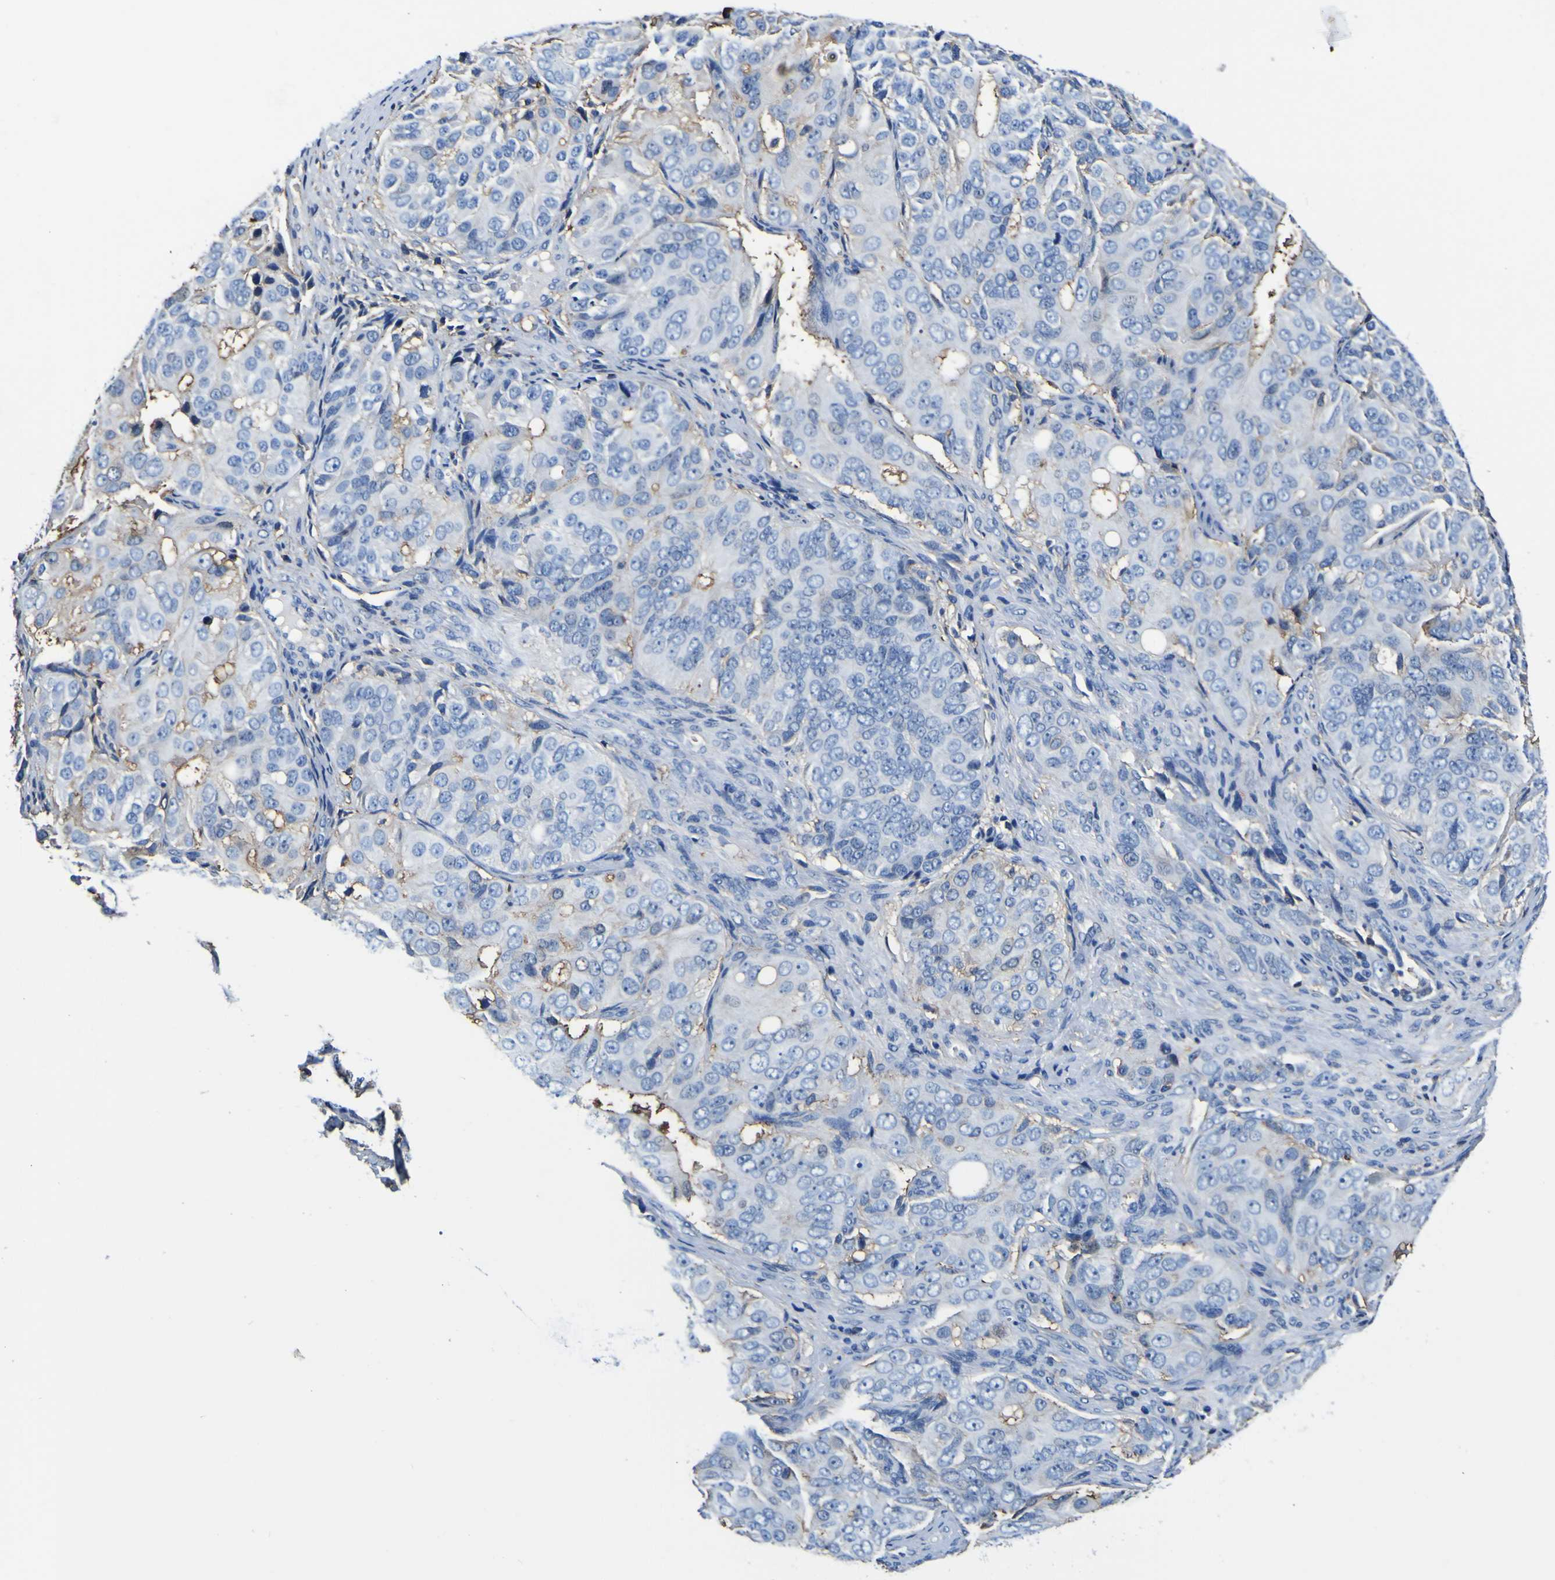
{"staining": {"intensity": "moderate", "quantity": "25%-75%", "location": "cytoplasmic/membranous"}, "tissue": "ovarian cancer", "cell_type": "Tumor cells", "image_type": "cancer", "snomed": [{"axis": "morphology", "description": "Carcinoma, endometroid"}, {"axis": "topography", "description": "Ovary"}], "caption": "Immunohistochemical staining of endometroid carcinoma (ovarian) displays moderate cytoplasmic/membranous protein expression in about 25%-75% of tumor cells.", "gene": "PXDN", "patient": {"sex": "female", "age": 51}}